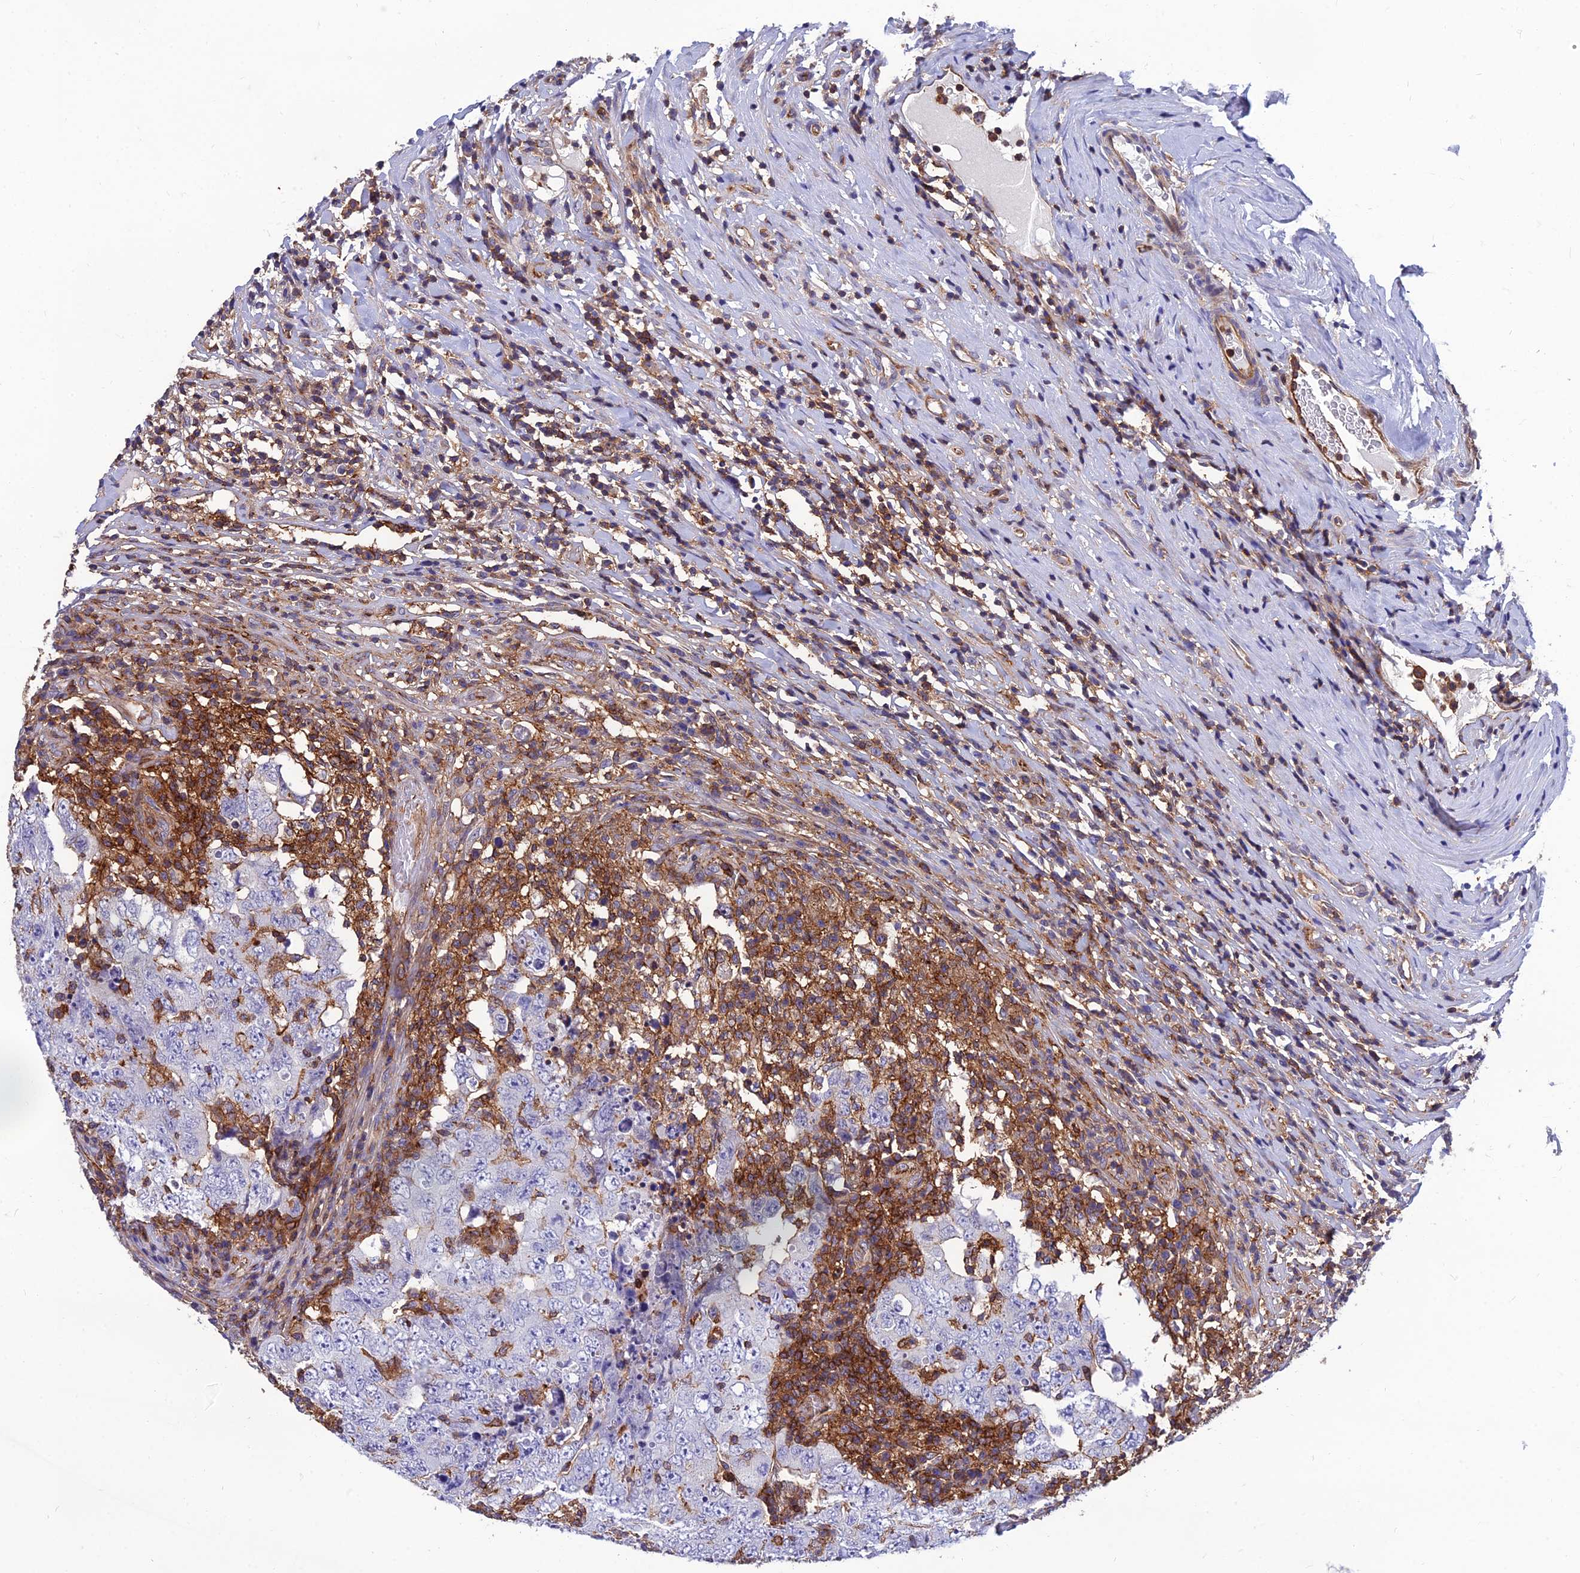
{"staining": {"intensity": "negative", "quantity": "none", "location": "none"}, "tissue": "testis cancer", "cell_type": "Tumor cells", "image_type": "cancer", "snomed": [{"axis": "morphology", "description": "Carcinoma, Embryonal, NOS"}, {"axis": "topography", "description": "Testis"}], "caption": "There is no significant staining in tumor cells of testis embryonal carcinoma.", "gene": "PPP1R18", "patient": {"sex": "male", "age": 26}}